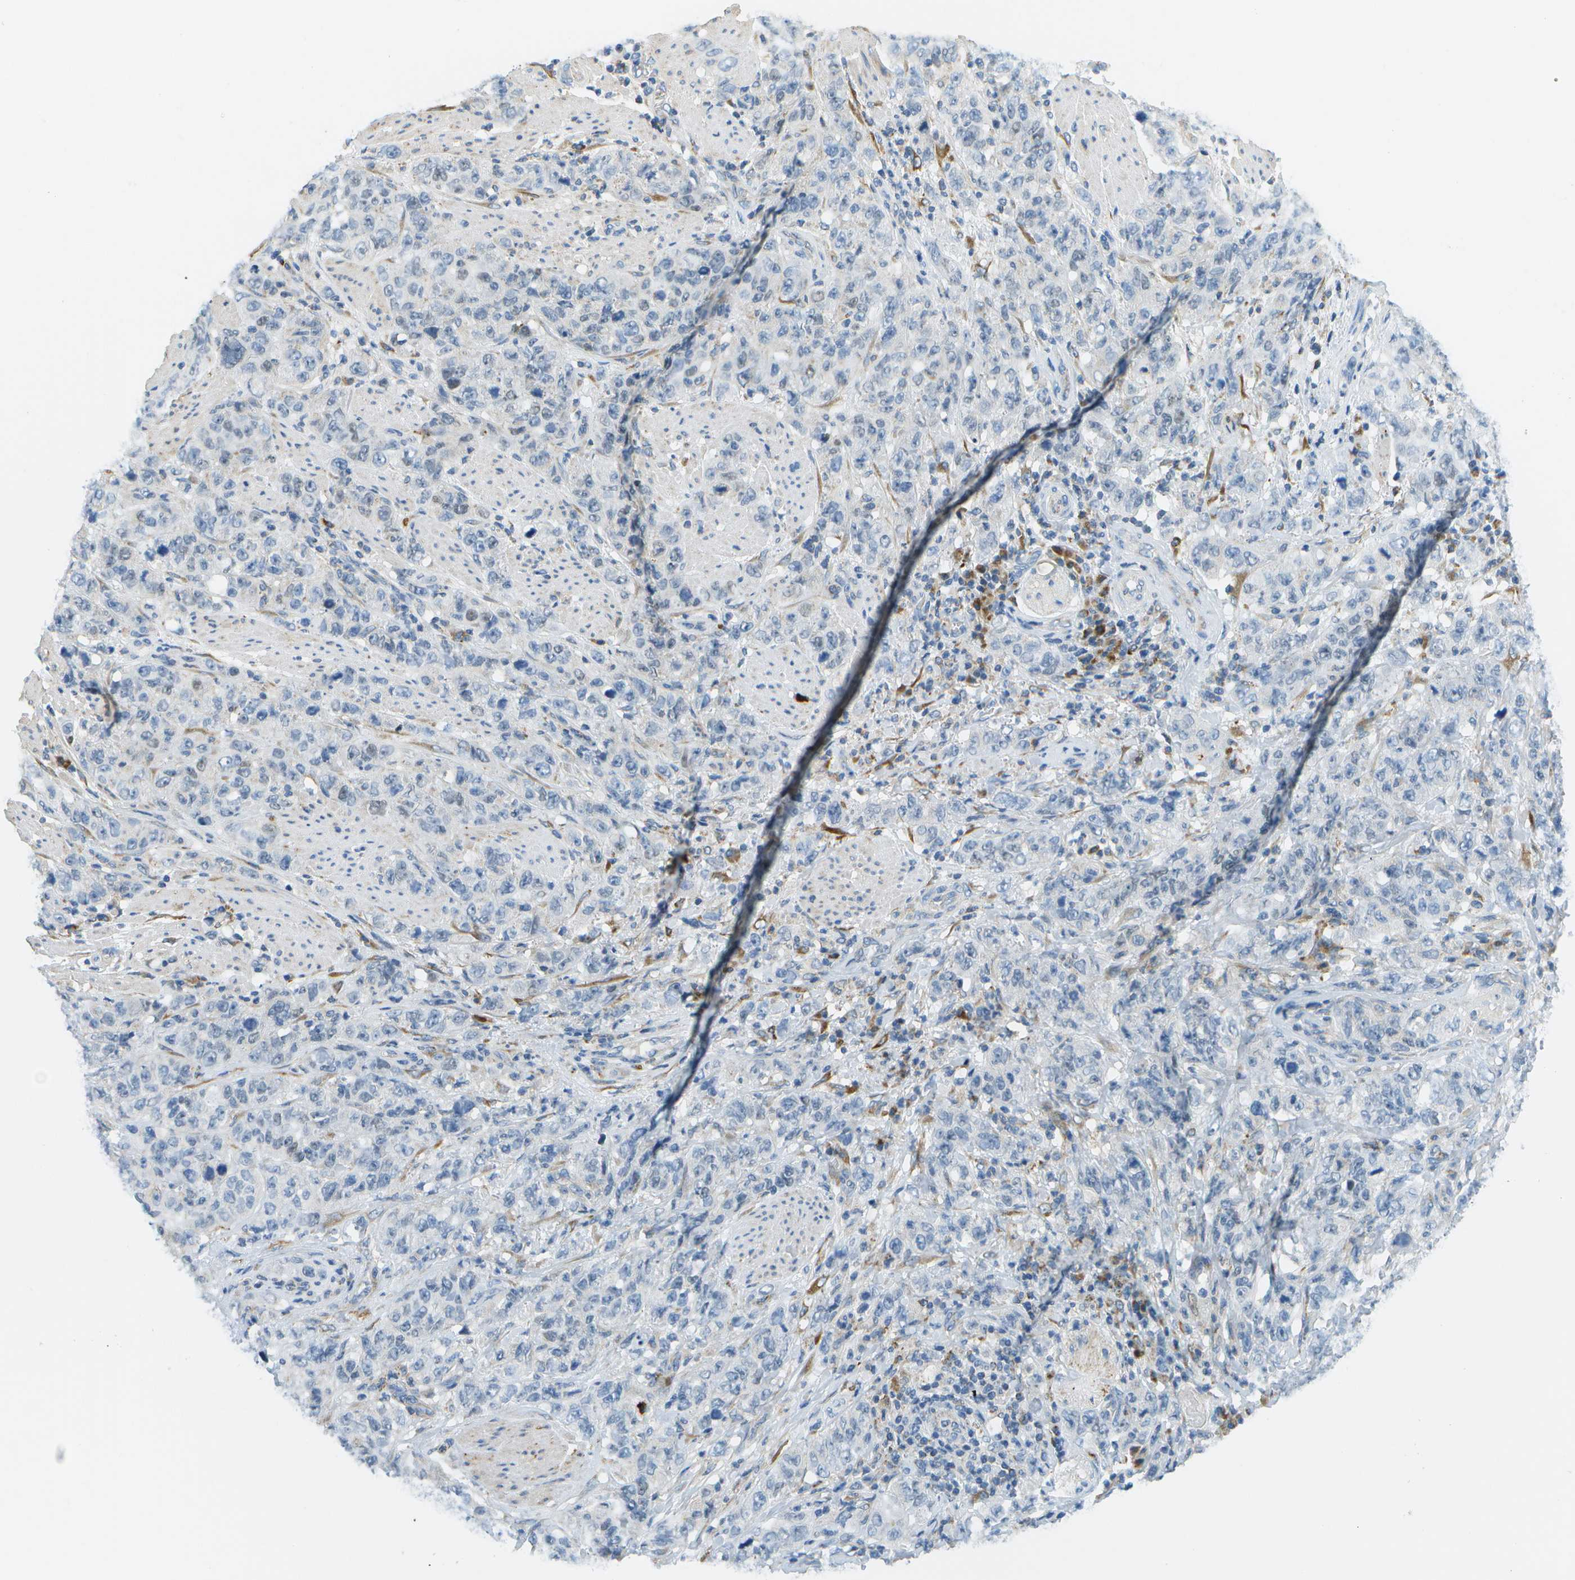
{"staining": {"intensity": "negative", "quantity": "none", "location": "none"}, "tissue": "stomach cancer", "cell_type": "Tumor cells", "image_type": "cancer", "snomed": [{"axis": "morphology", "description": "Adenocarcinoma, NOS"}, {"axis": "topography", "description": "Stomach"}], "caption": "DAB (3,3'-diaminobenzidine) immunohistochemical staining of human adenocarcinoma (stomach) reveals no significant expression in tumor cells. The staining was performed using DAB (3,3'-diaminobenzidine) to visualize the protein expression in brown, while the nuclei were stained in blue with hematoxylin (Magnification: 20x).", "gene": "PTGIS", "patient": {"sex": "male", "age": 48}}